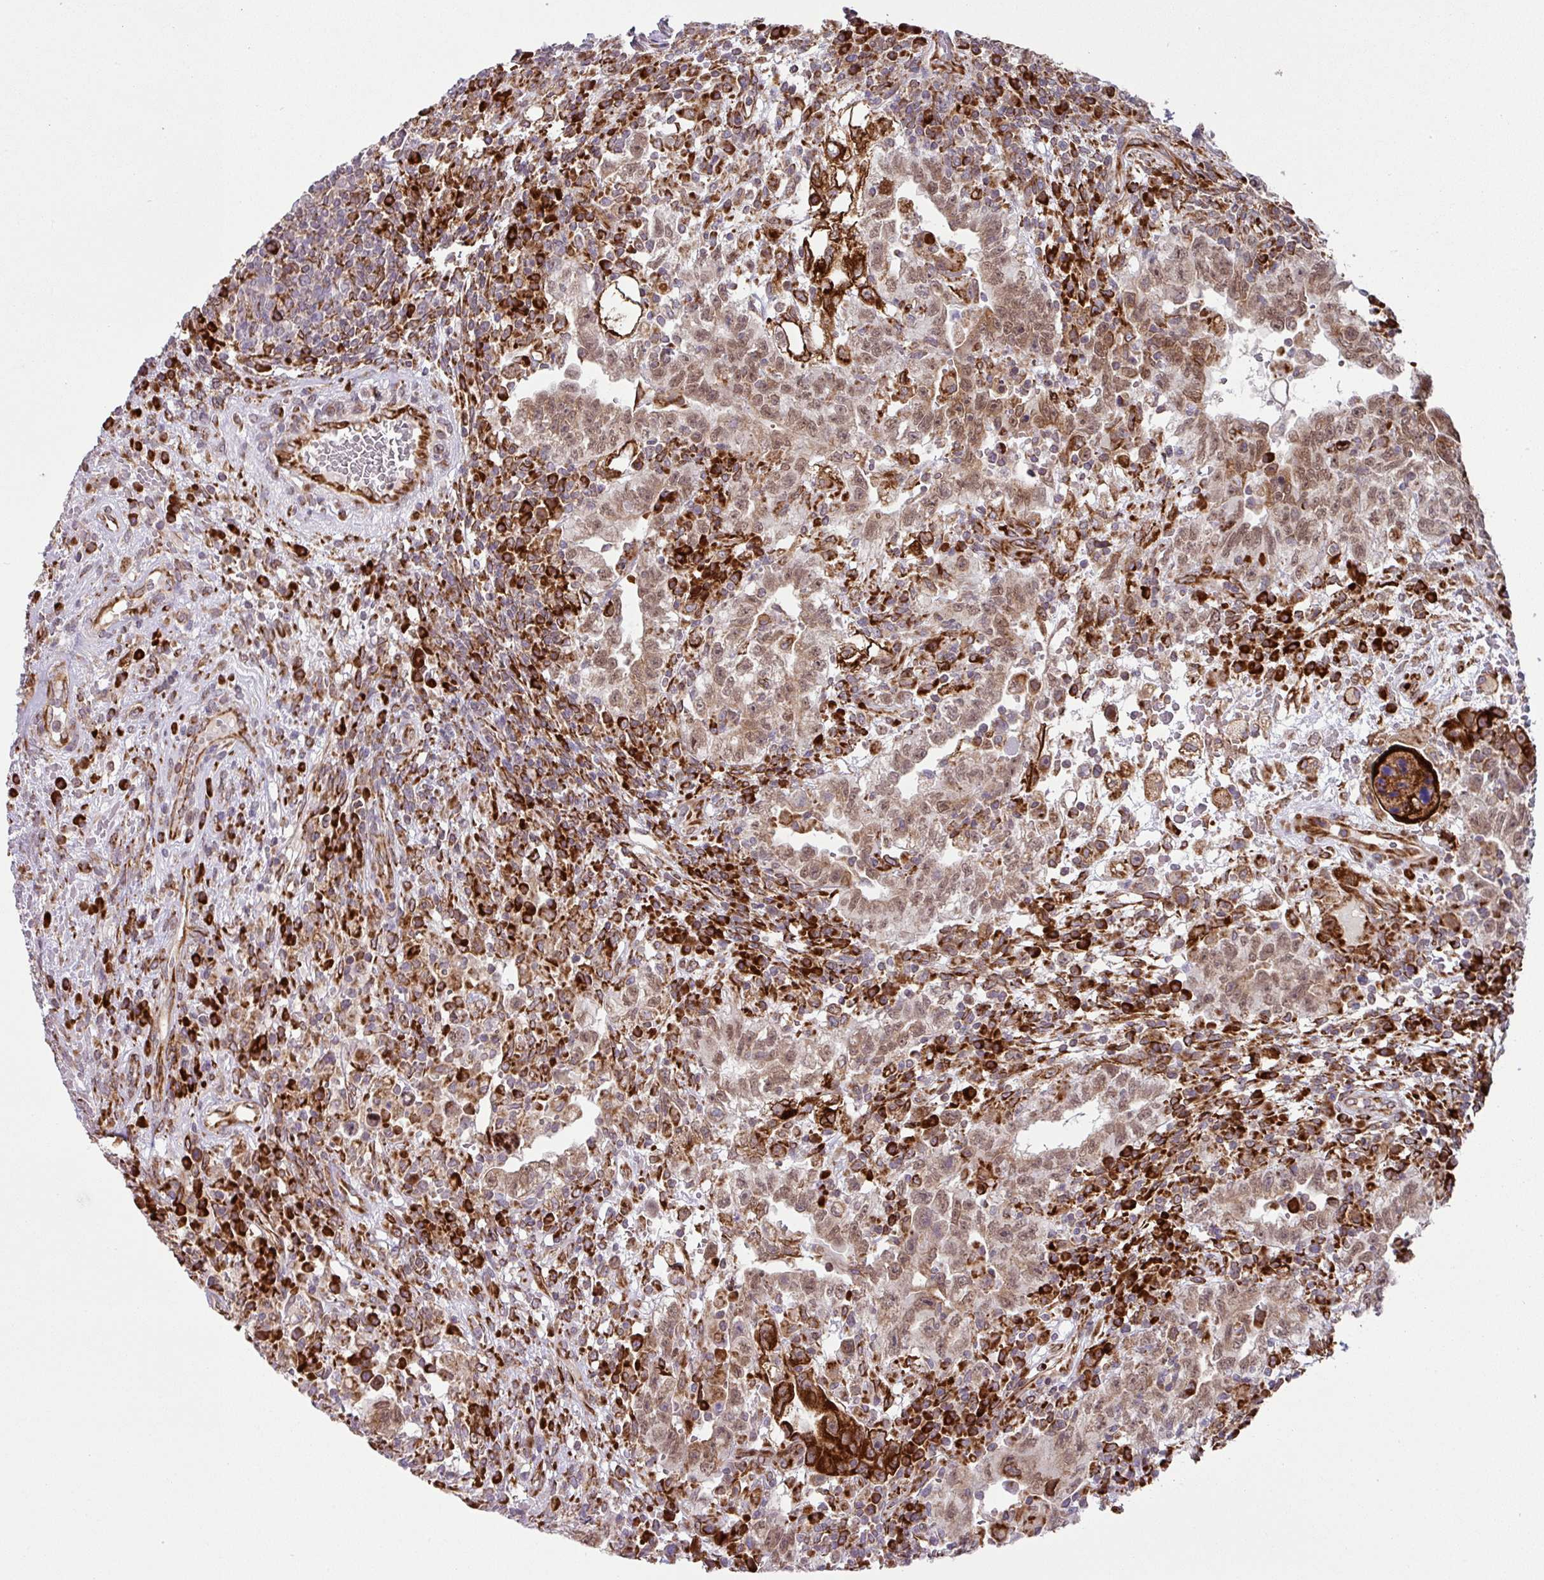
{"staining": {"intensity": "moderate", "quantity": ">75%", "location": "cytoplasmic/membranous,nuclear"}, "tissue": "testis cancer", "cell_type": "Tumor cells", "image_type": "cancer", "snomed": [{"axis": "morphology", "description": "Carcinoma, Embryonal, NOS"}, {"axis": "topography", "description": "Testis"}], "caption": "The image demonstrates immunohistochemical staining of testis cancer (embryonal carcinoma). There is moderate cytoplasmic/membranous and nuclear expression is identified in about >75% of tumor cells.", "gene": "SLC39A7", "patient": {"sex": "male", "age": 26}}